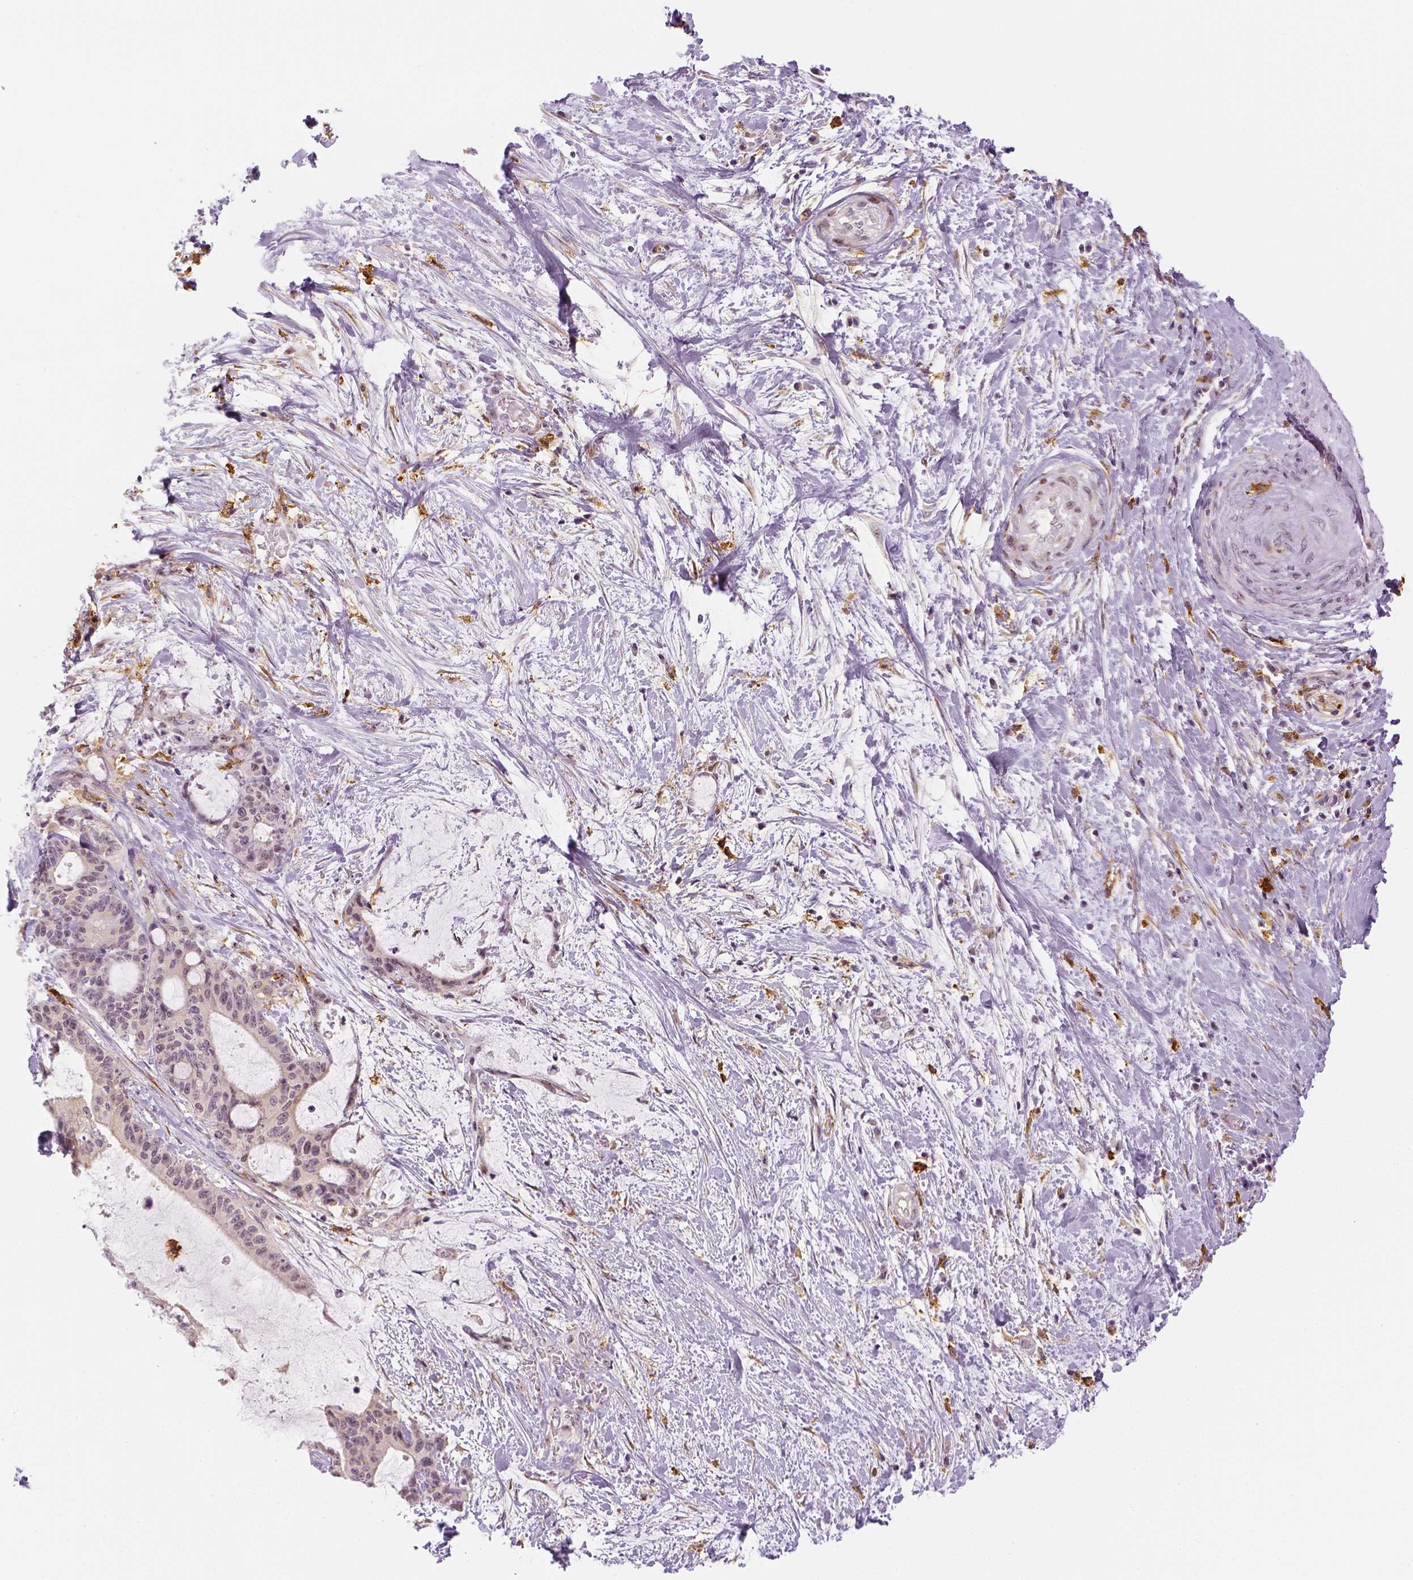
{"staining": {"intensity": "negative", "quantity": "none", "location": "none"}, "tissue": "liver cancer", "cell_type": "Tumor cells", "image_type": "cancer", "snomed": [{"axis": "morphology", "description": "Cholangiocarcinoma"}, {"axis": "topography", "description": "Liver"}], "caption": "Tumor cells are negative for protein expression in human cholangiocarcinoma (liver). (DAB (3,3'-diaminobenzidine) IHC visualized using brightfield microscopy, high magnification).", "gene": "CD14", "patient": {"sex": "female", "age": 73}}